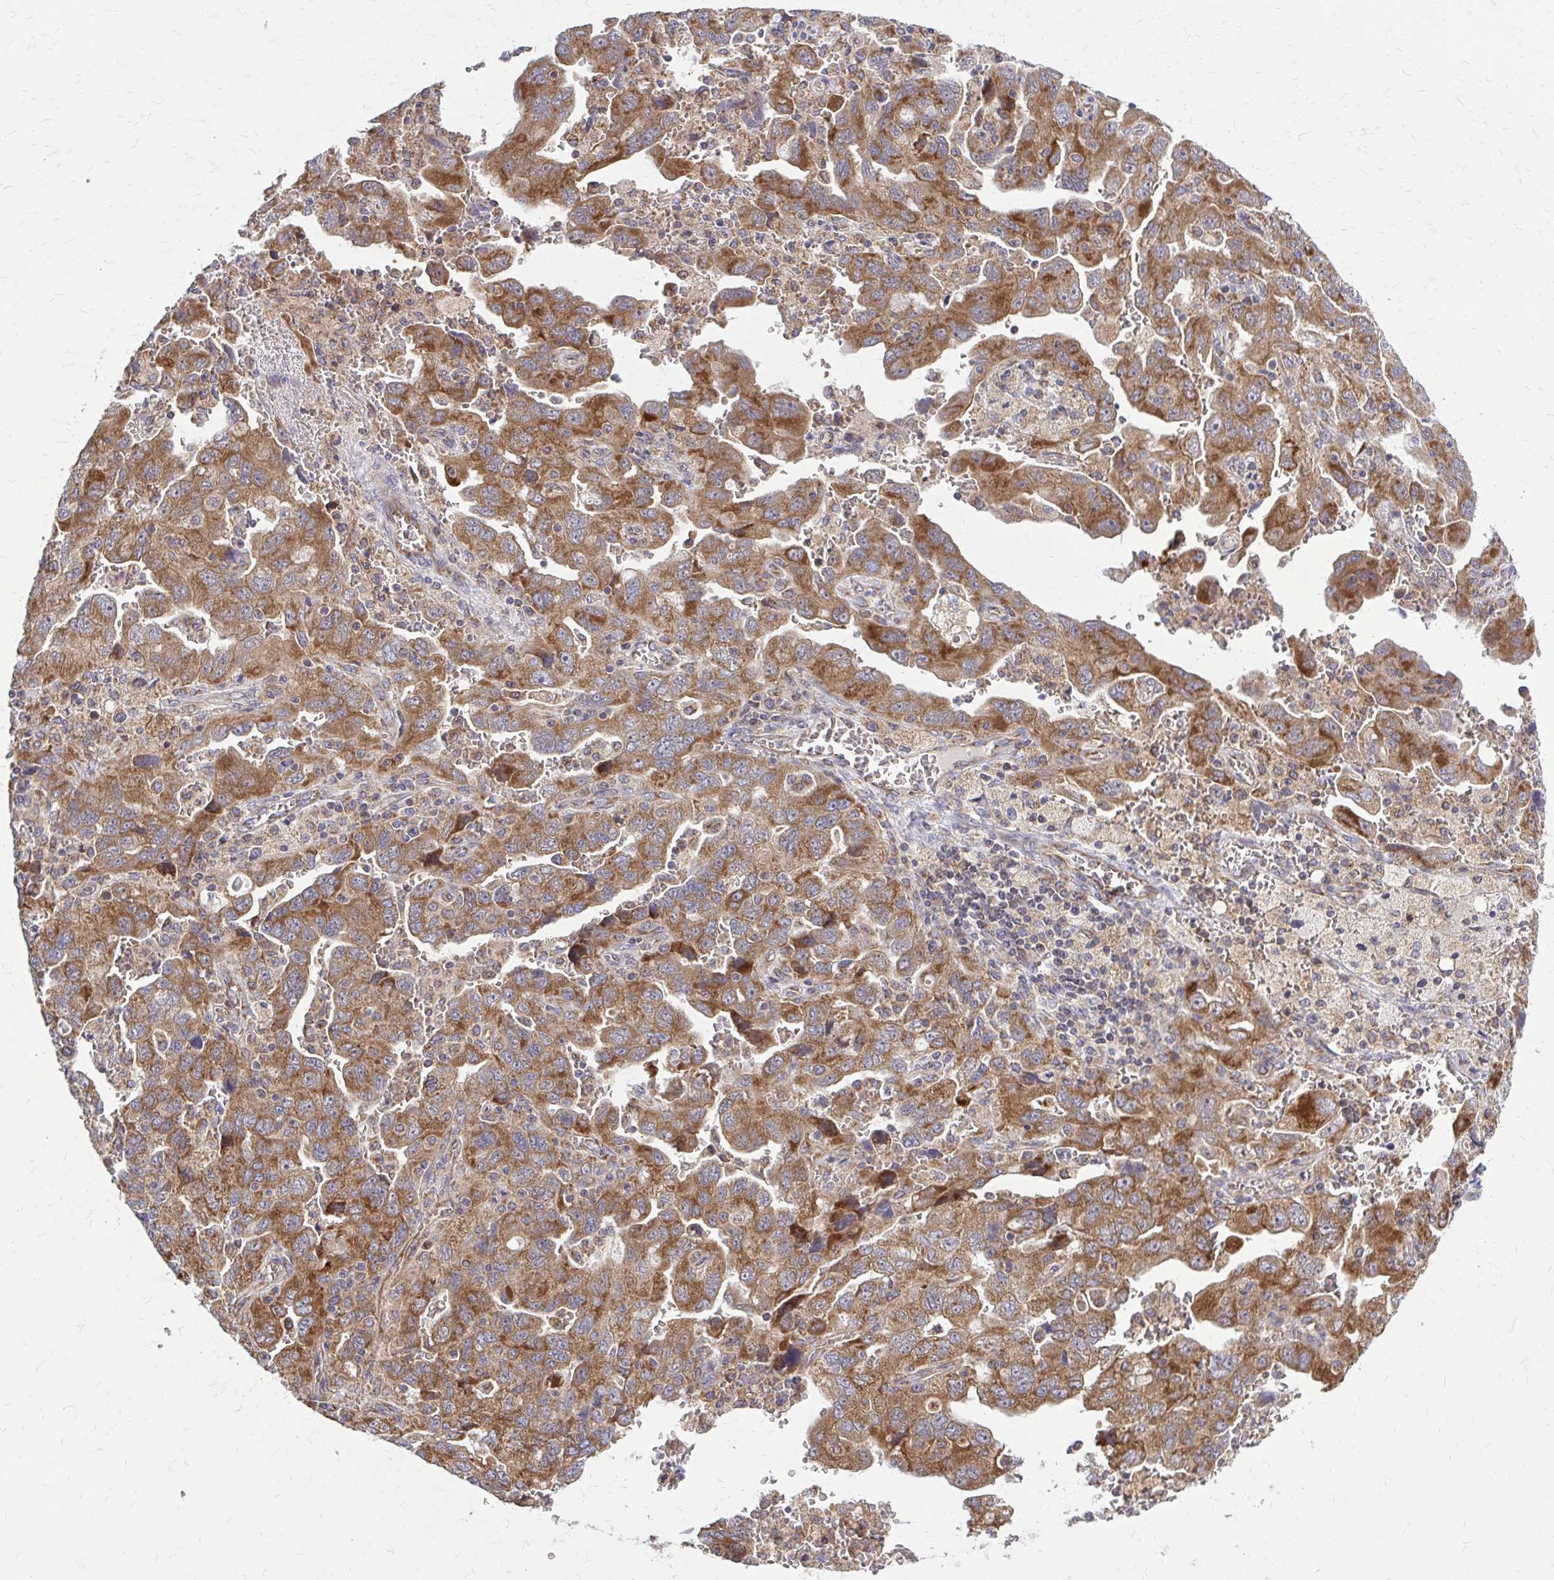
{"staining": {"intensity": "moderate", "quantity": ">75%", "location": "cytoplasmic/membranous"}, "tissue": "ovarian cancer", "cell_type": "Tumor cells", "image_type": "cancer", "snomed": [{"axis": "morphology", "description": "Carcinoma, NOS"}, {"axis": "morphology", "description": "Cystadenocarcinoma, serous, NOS"}, {"axis": "topography", "description": "Ovary"}], "caption": "Serous cystadenocarcinoma (ovarian) tissue shows moderate cytoplasmic/membranous staining in about >75% of tumor cells", "gene": "PDK4", "patient": {"sex": "female", "age": 69}}